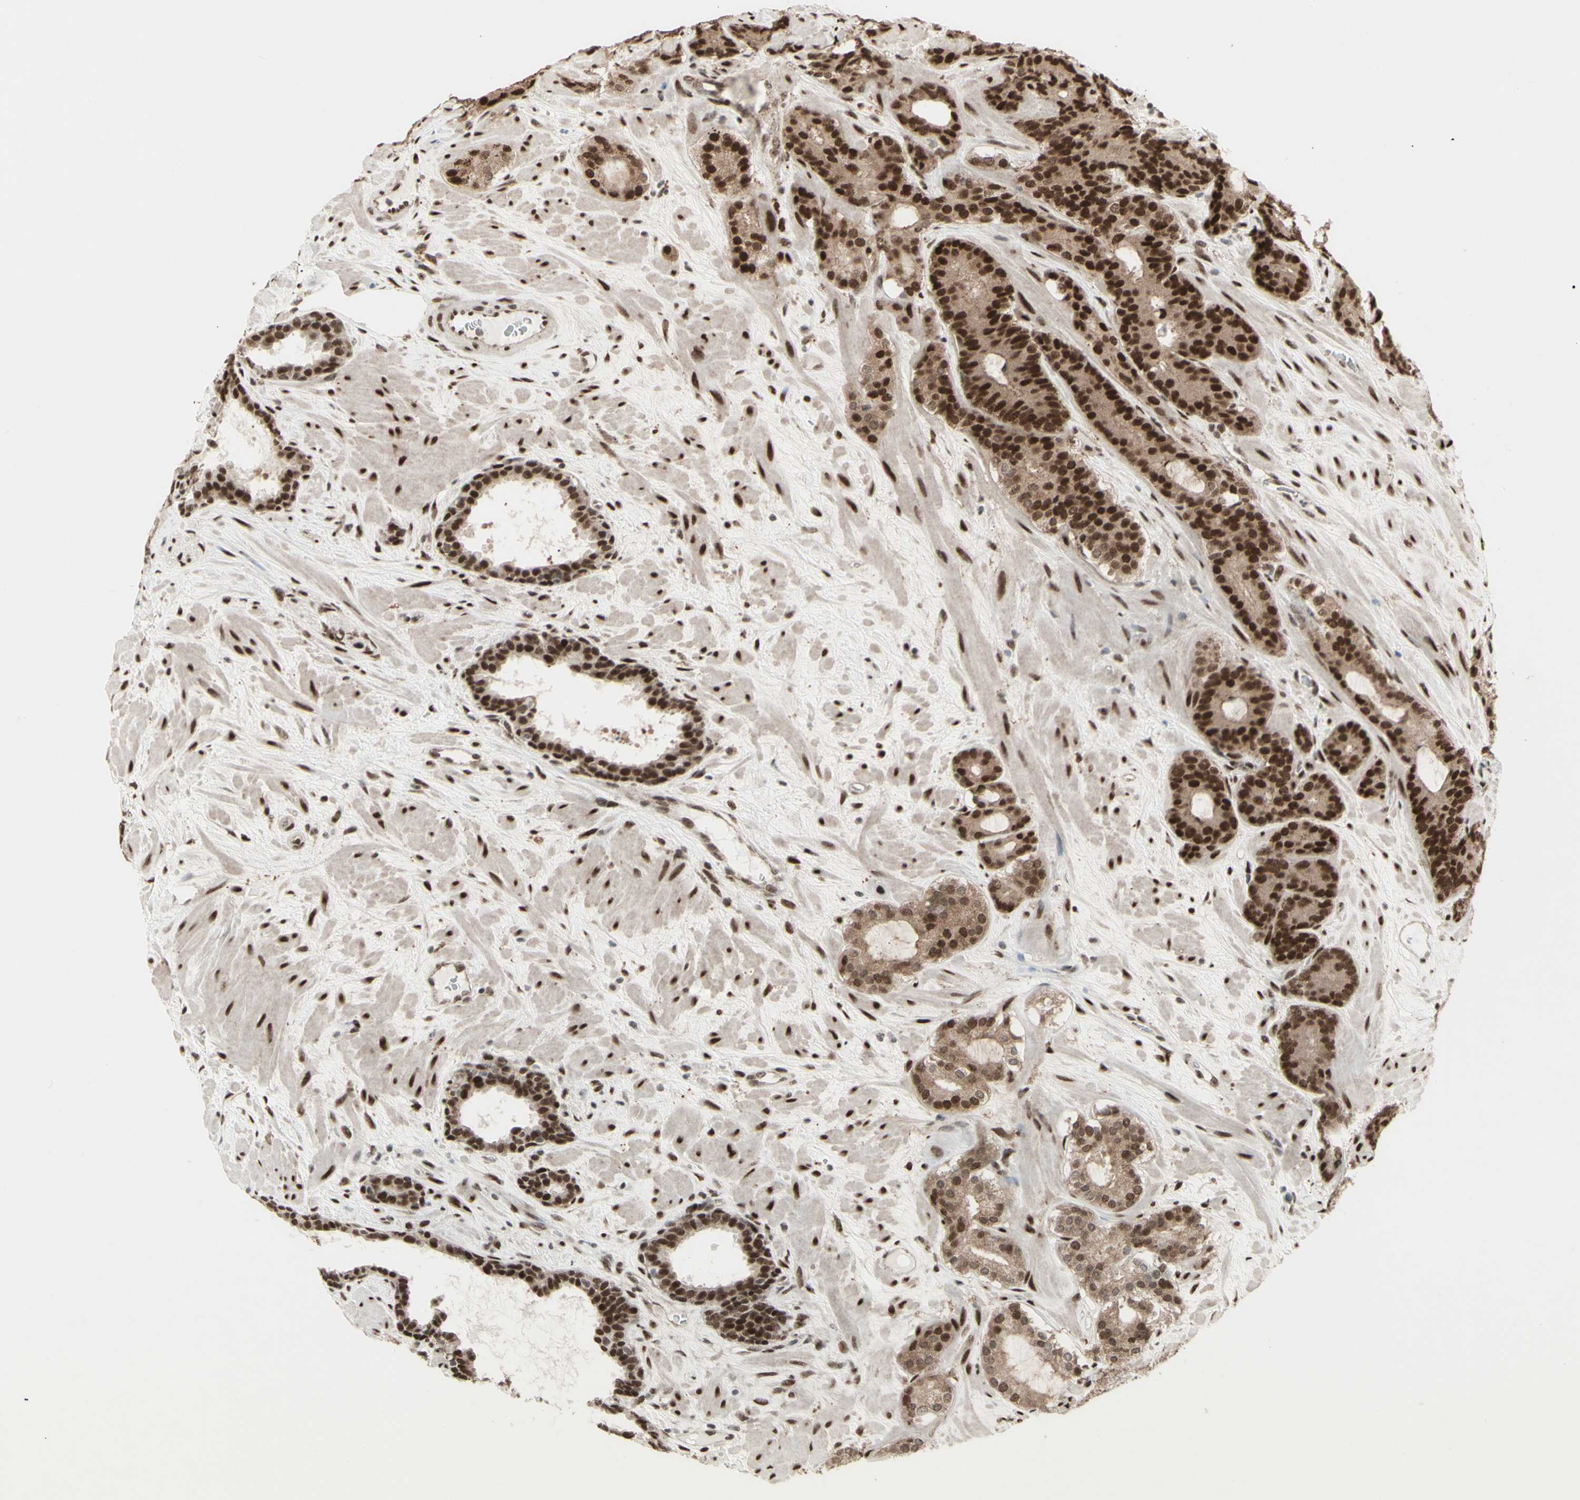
{"staining": {"intensity": "moderate", "quantity": ">75%", "location": "cytoplasmic/membranous,nuclear"}, "tissue": "prostate cancer", "cell_type": "Tumor cells", "image_type": "cancer", "snomed": [{"axis": "morphology", "description": "Adenocarcinoma, Low grade"}, {"axis": "topography", "description": "Prostate"}], "caption": "The immunohistochemical stain labels moderate cytoplasmic/membranous and nuclear expression in tumor cells of prostate cancer tissue.", "gene": "CBX1", "patient": {"sex": "male", "age": 63}}